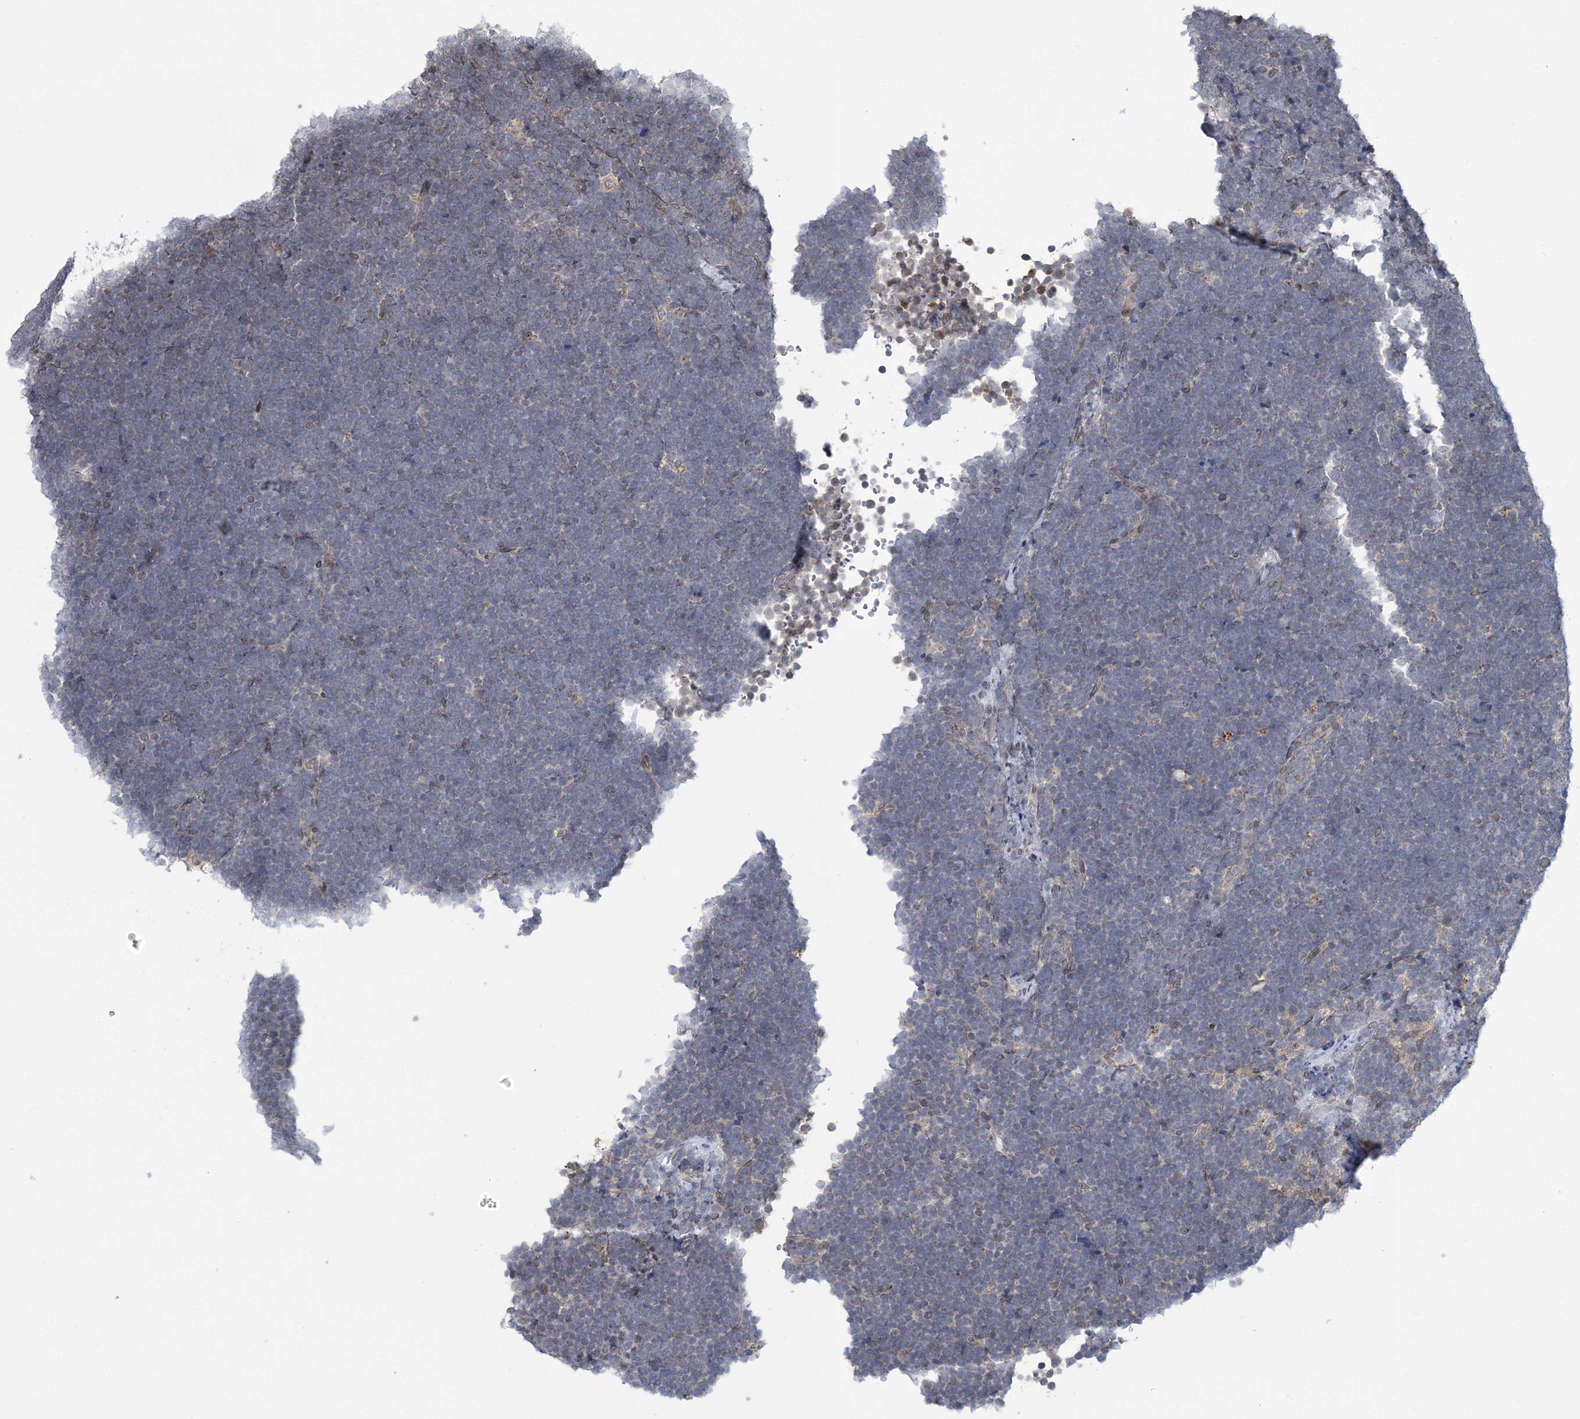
{"staining": {"intensity": "negative", "quantity": "none", "location": "none"}, "tissue": "lymphoma", "cell_type": "Tumor cells", "image_type": "cancer", "snomed": [{"axis": "morphology", "description": "Malignant lymphoma, non-Hodgkin's type, High grade"}, {"axis": "topography", "description": "Lymph node"}], "caption": "Immunohistochemical staining of lymphoma displays no significant staining in tumor cells.", "gene": "DNAJC27", "patient": {"sex": "male", "age": 13}}